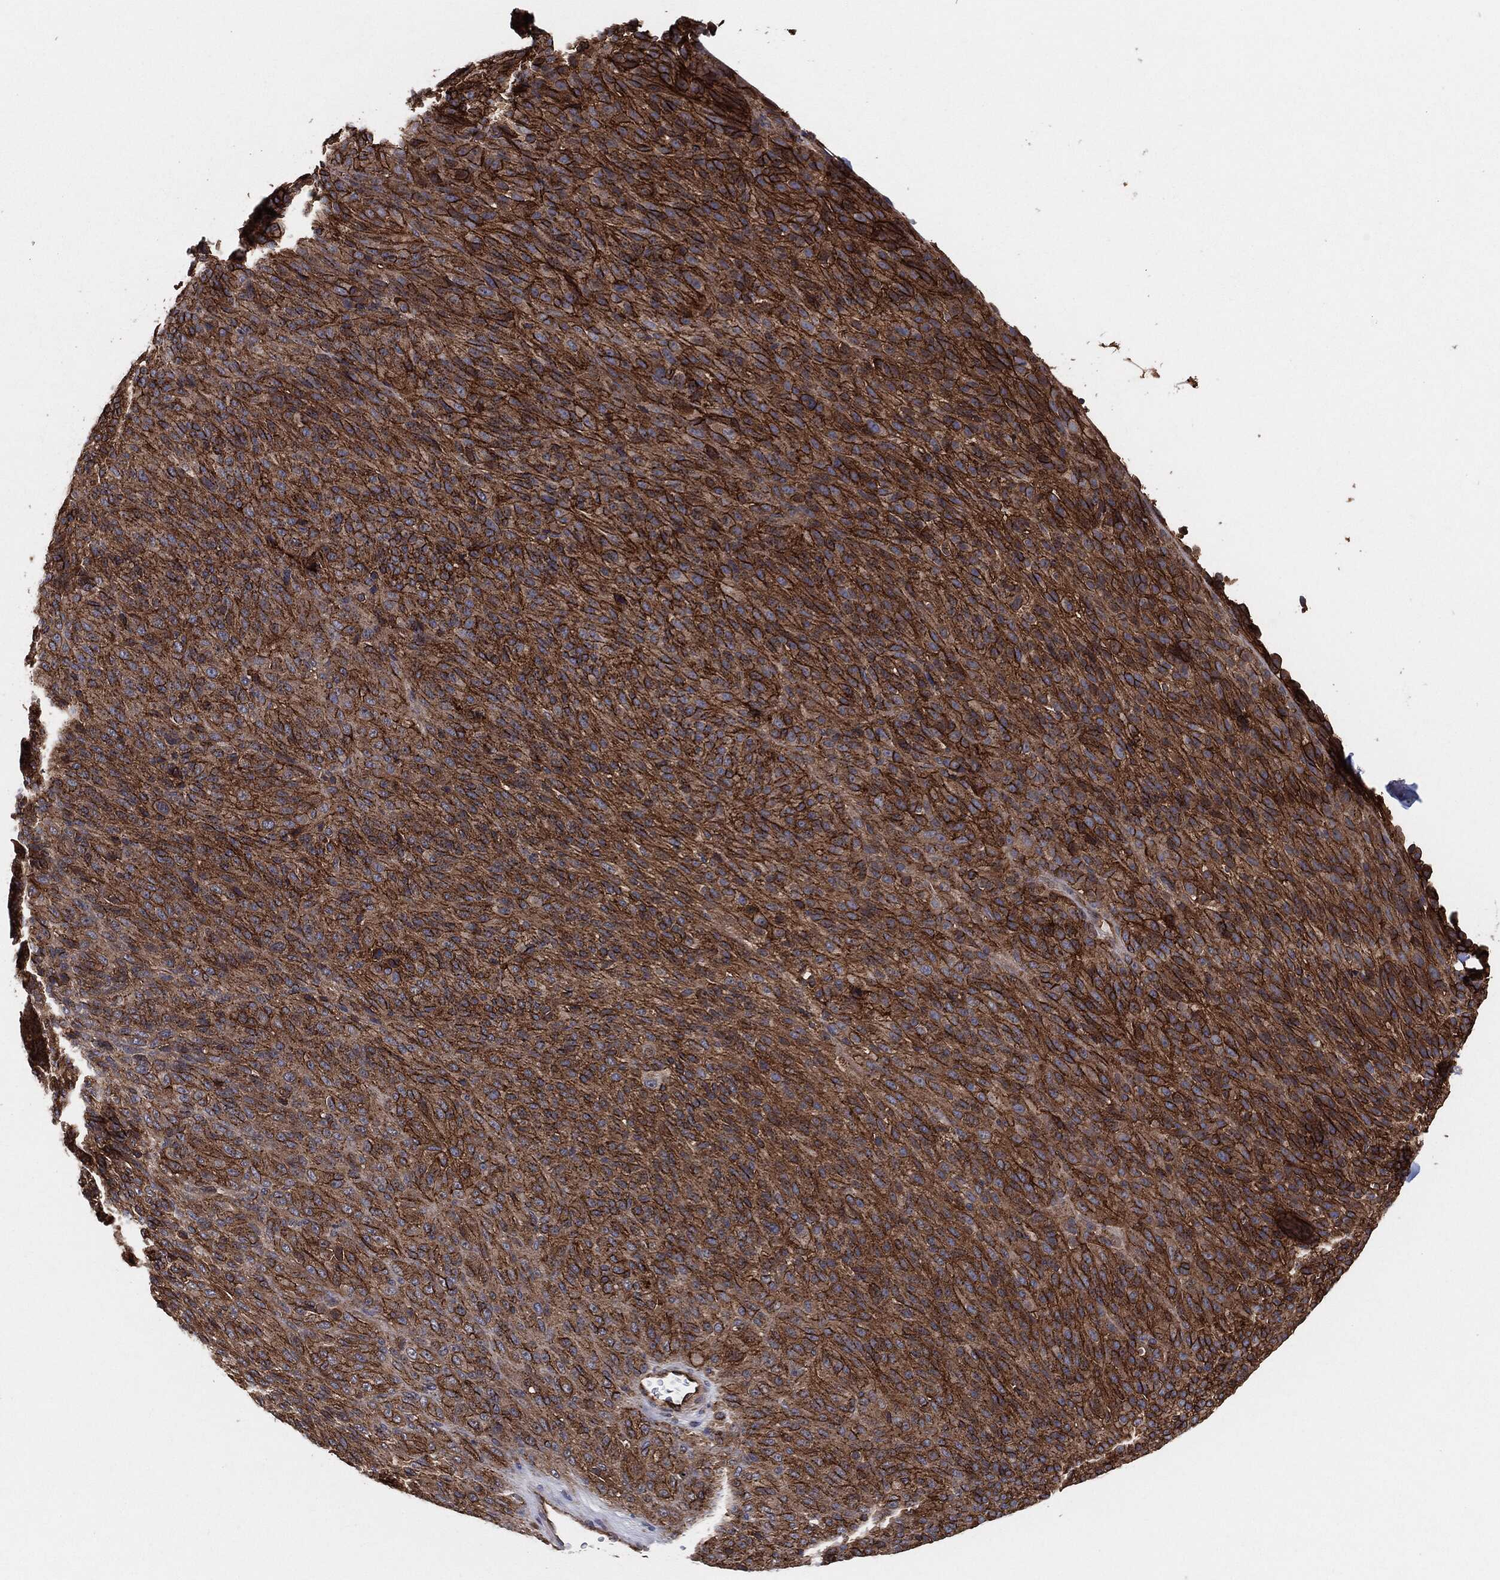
{"staining": {"intensity": "strong", "quantity": "25%-75%", "location": "cytoplasmic/membranous"}, "tissue": "melanoma", "cell_type": "Tumor cells", "image_type": "cancer", "snomed": [{"axis": "morphology", "description": "Malignant melanoma, Metastatic site"}, {"axis": "topography", "description": "Brain"}], "caption": "Protein expression analysis of malignant melanoma (metastatic site) reveals strong cytoplasmic/membranous positivity in approximately 25%-75% of tumor cells.", "gene": "CTNNA1", "patient": {"sex": "female", "age": 56}}